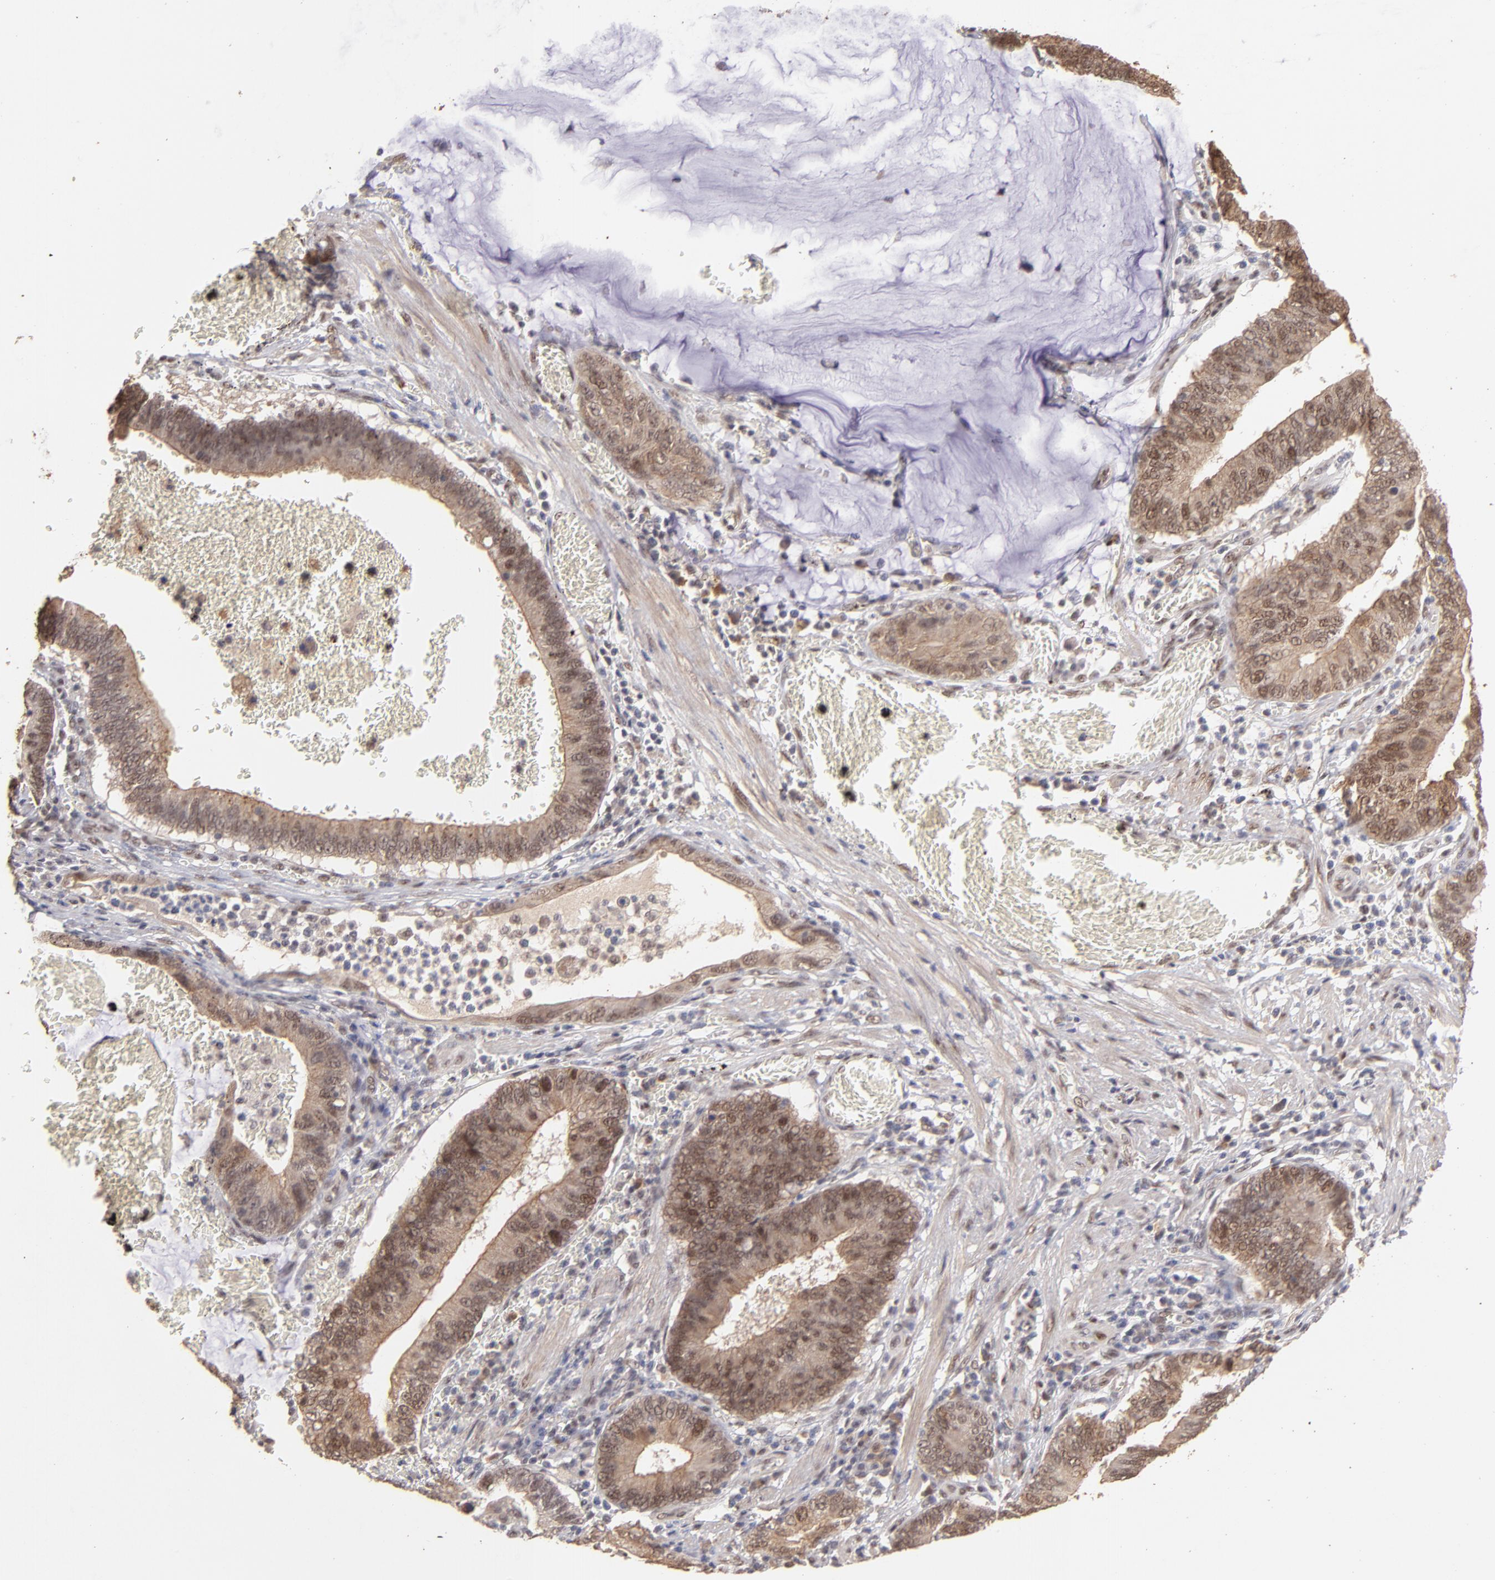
{"staining": {"intensity": "moderate", "quantity": ">75%", "location": "cytoplasmic/membranous,nuclear"}, "tissue": "stomach cancer", "cell_type": "Tumor cells", "image_type": "cancer", "snomed": [{"axis": "morphology", "description": "Adenocarcinoma, NOS"}, {"axis": "topography", "description": "Stomach"}, {"axis": "topography", "description": "Gastric cardia"}], "caption": "Stomach cancer (adenocarcinoma) was stained to show a protein in brown. There is medium levels of moderate cytoplasmic/membranous and nuclear expression in approximately >75% of tumor cells.", "gene": "CLOCK", "patient": {"sex": "male", "age": 59}}